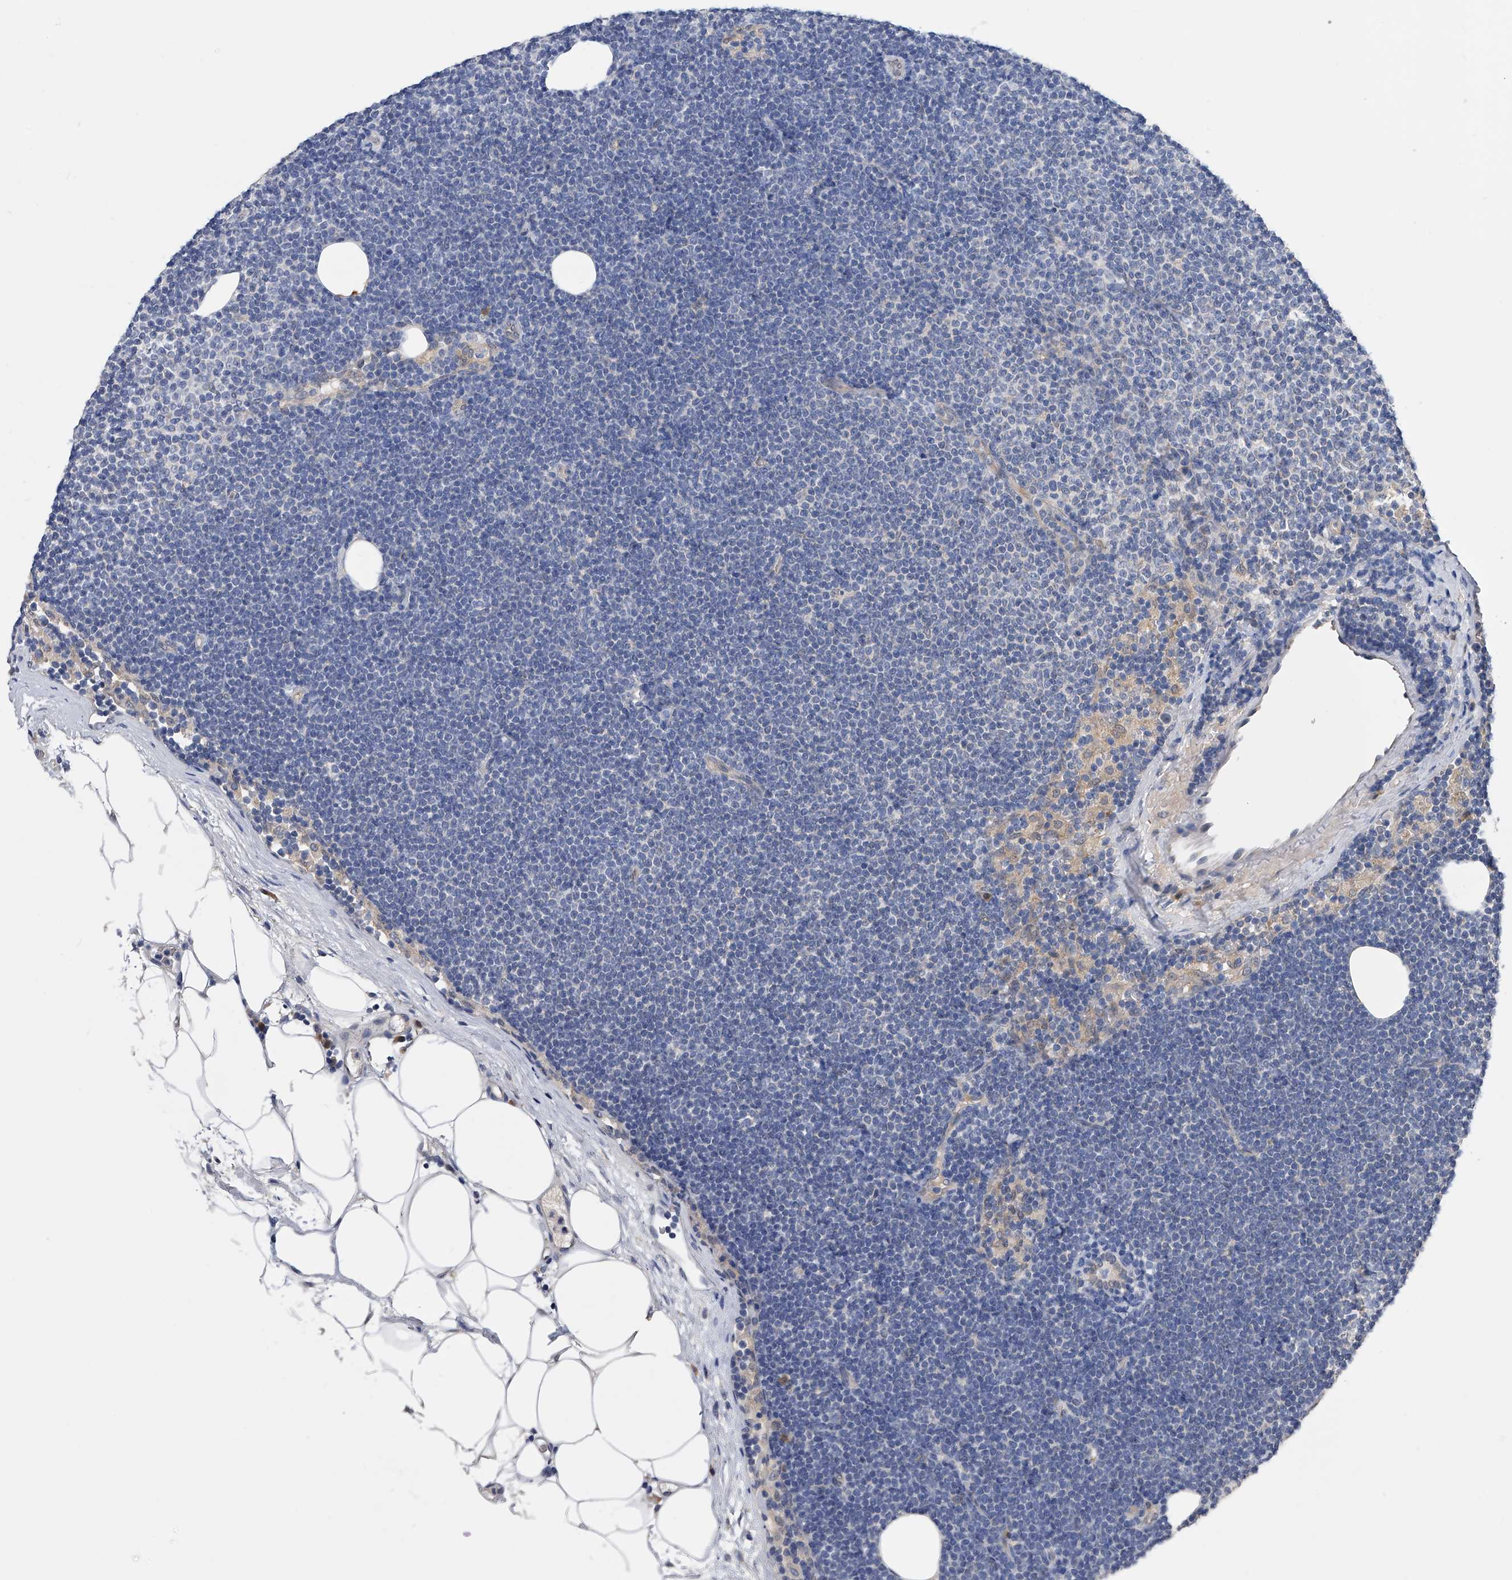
{"staining": {"intensity": "negative", "quantity": "none", "location": "none"}, "tissue": "lymphoma", "cell_type": "Tumor cells", "image_type": "cancer", "snomed": [{"axis": "morphology", "description": "Malignant lymphoma, non-Hodgkin's type, Low grade"}, {"axis": "topography", "description": "Lymph node"}], "caption": "The immunohistochemistry histopathology image has no significant staining in tumor cells of lymphoma tissue.", "gene": "PGM3", "patient": {"sex": "female", "age": 53}}